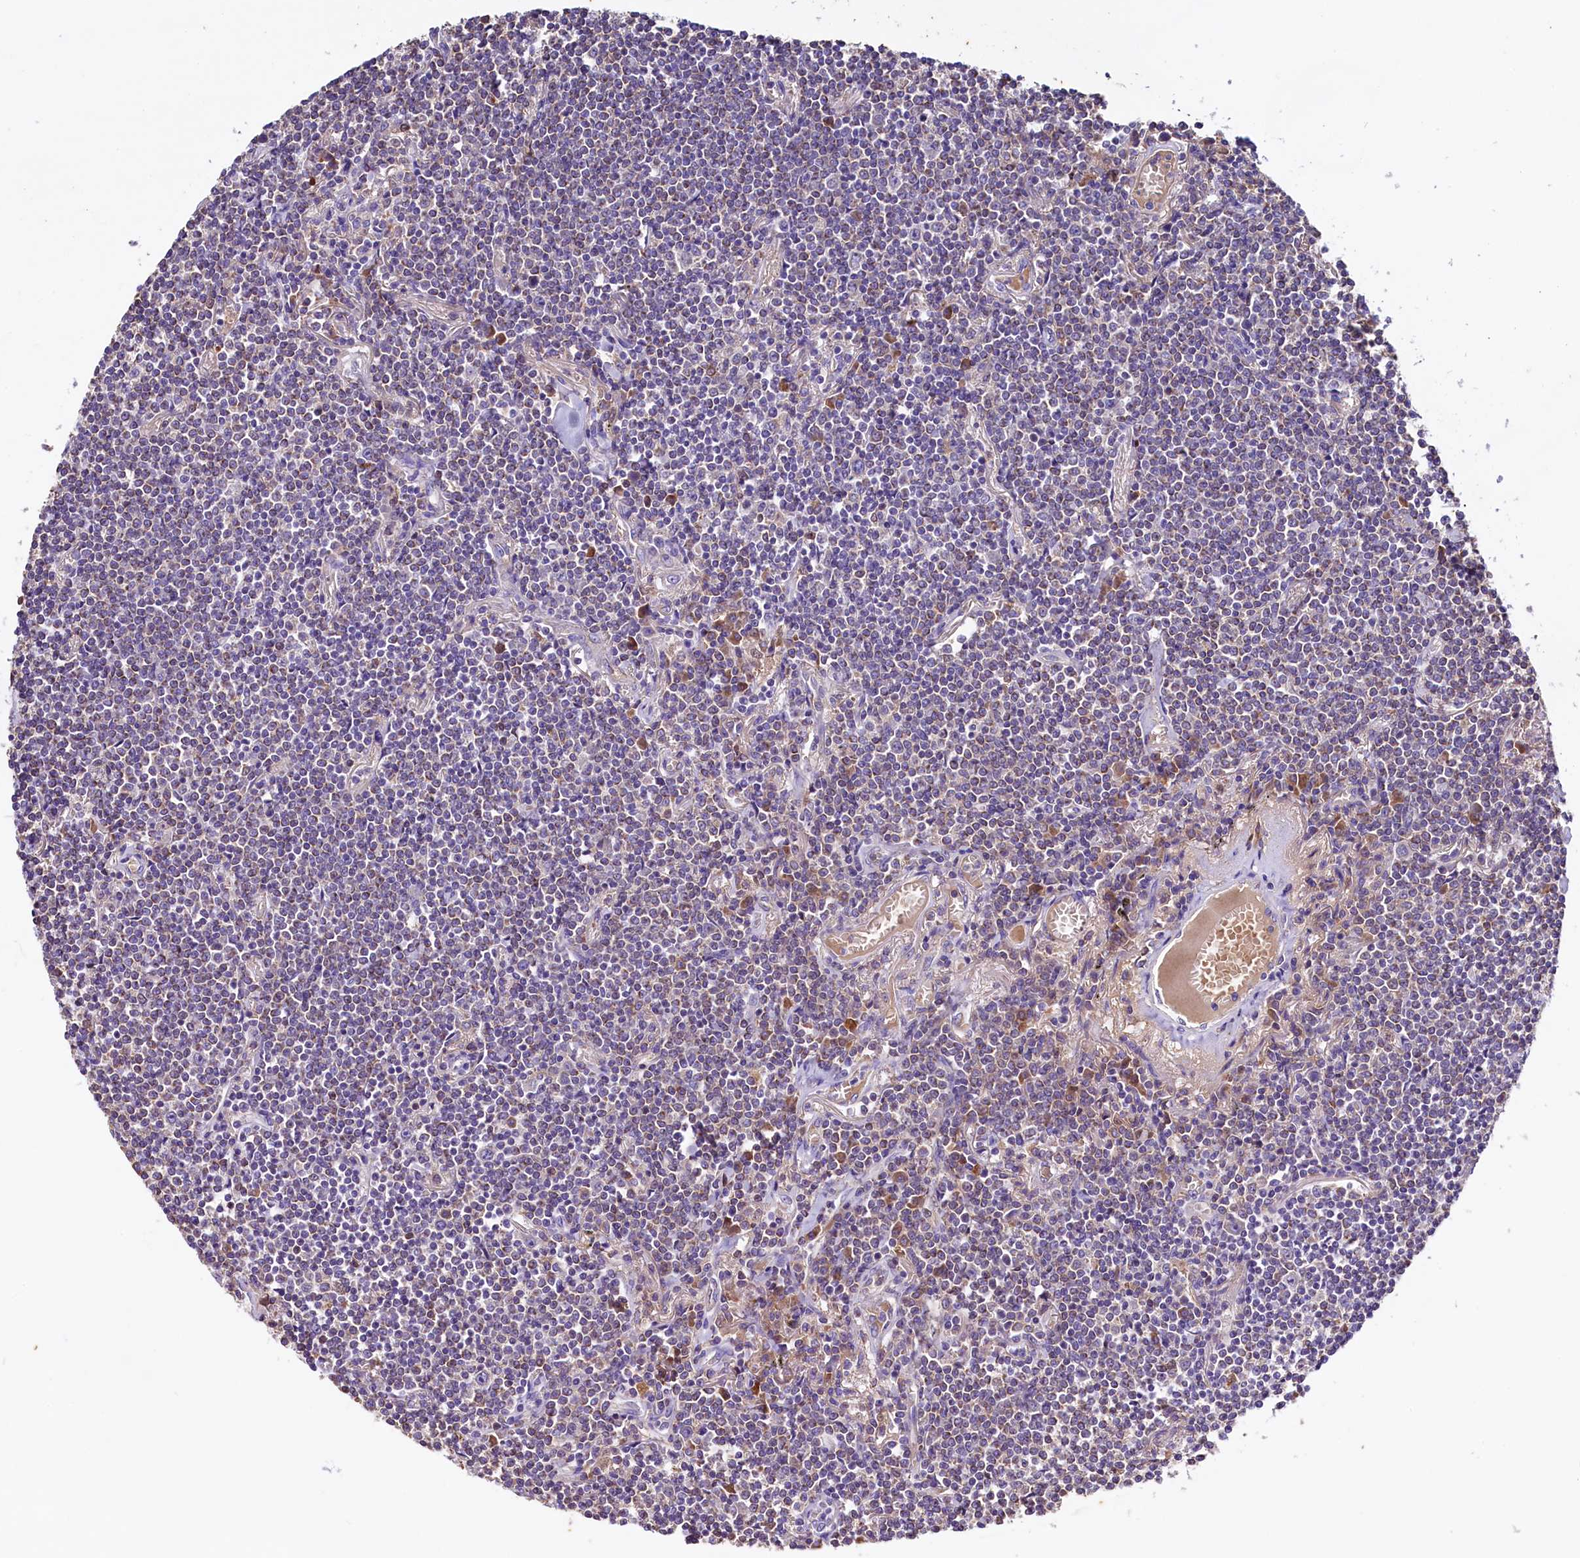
{"staining": {"intensity": "negative", "quantity": "none", "location": "none"}, "tissue": "lymphoma", "cell_type": "Tumor cells", "image_type": "cancer", "snomed": [{"axis": "morphology", "description": "Malignant lymphoma, non-Hodgkin's type, Low grade"}, {"axis": "topography", "description": "Lung"}], "caption": "Micrograph shows no protein staining in tumor cells of lymphoma tissue.", "gene": "SIX5", "patient": {"sex": "female", "age": 71}}